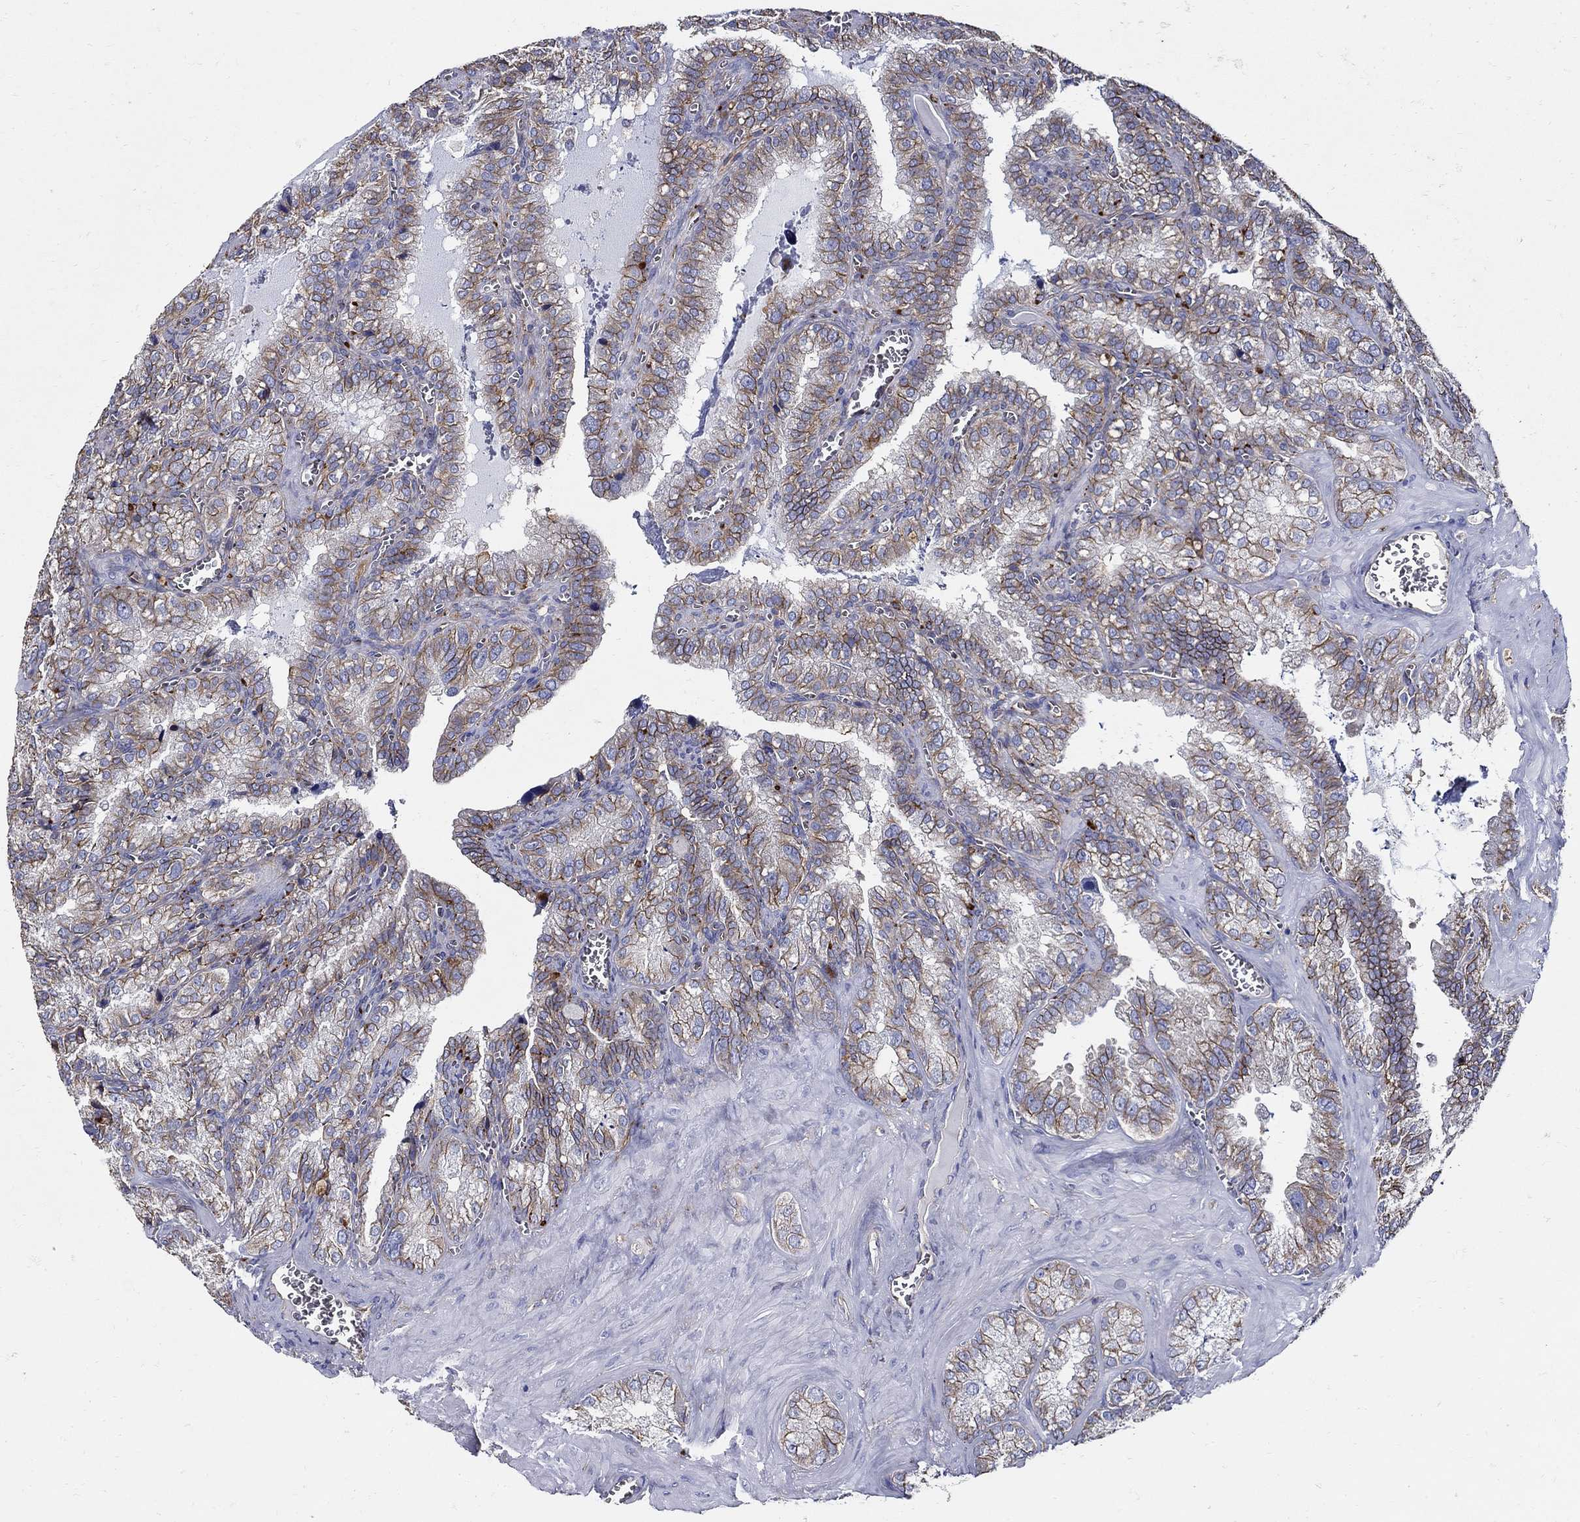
{"staining": {"intensity": "strong", "quantity": "25%-75%", "location": "cytoplasmic/membranous"}, "tissue": "seminal vesicle", "cell_type": "Glandular cells", "image_type": "normal", "snomed": [{"axis": "morphology", "description": "Normal tissue, NOS"}, {"axis": "topography", "description": "Seminal veicle"}], "caption": "An IHC micrograph of benign tissue is shown. Protein staining in brown highlights strong cytoplasmic/membranous positivity in seminal vesicle within glandular cells. The staining was performed using DAB to visualize the protein expression in brown, while the nuclei were stained in blue with hematoxylin (Magnification: 20x).", "gene": "APBB3", "patient": {"sex": "male", "age": 57}}